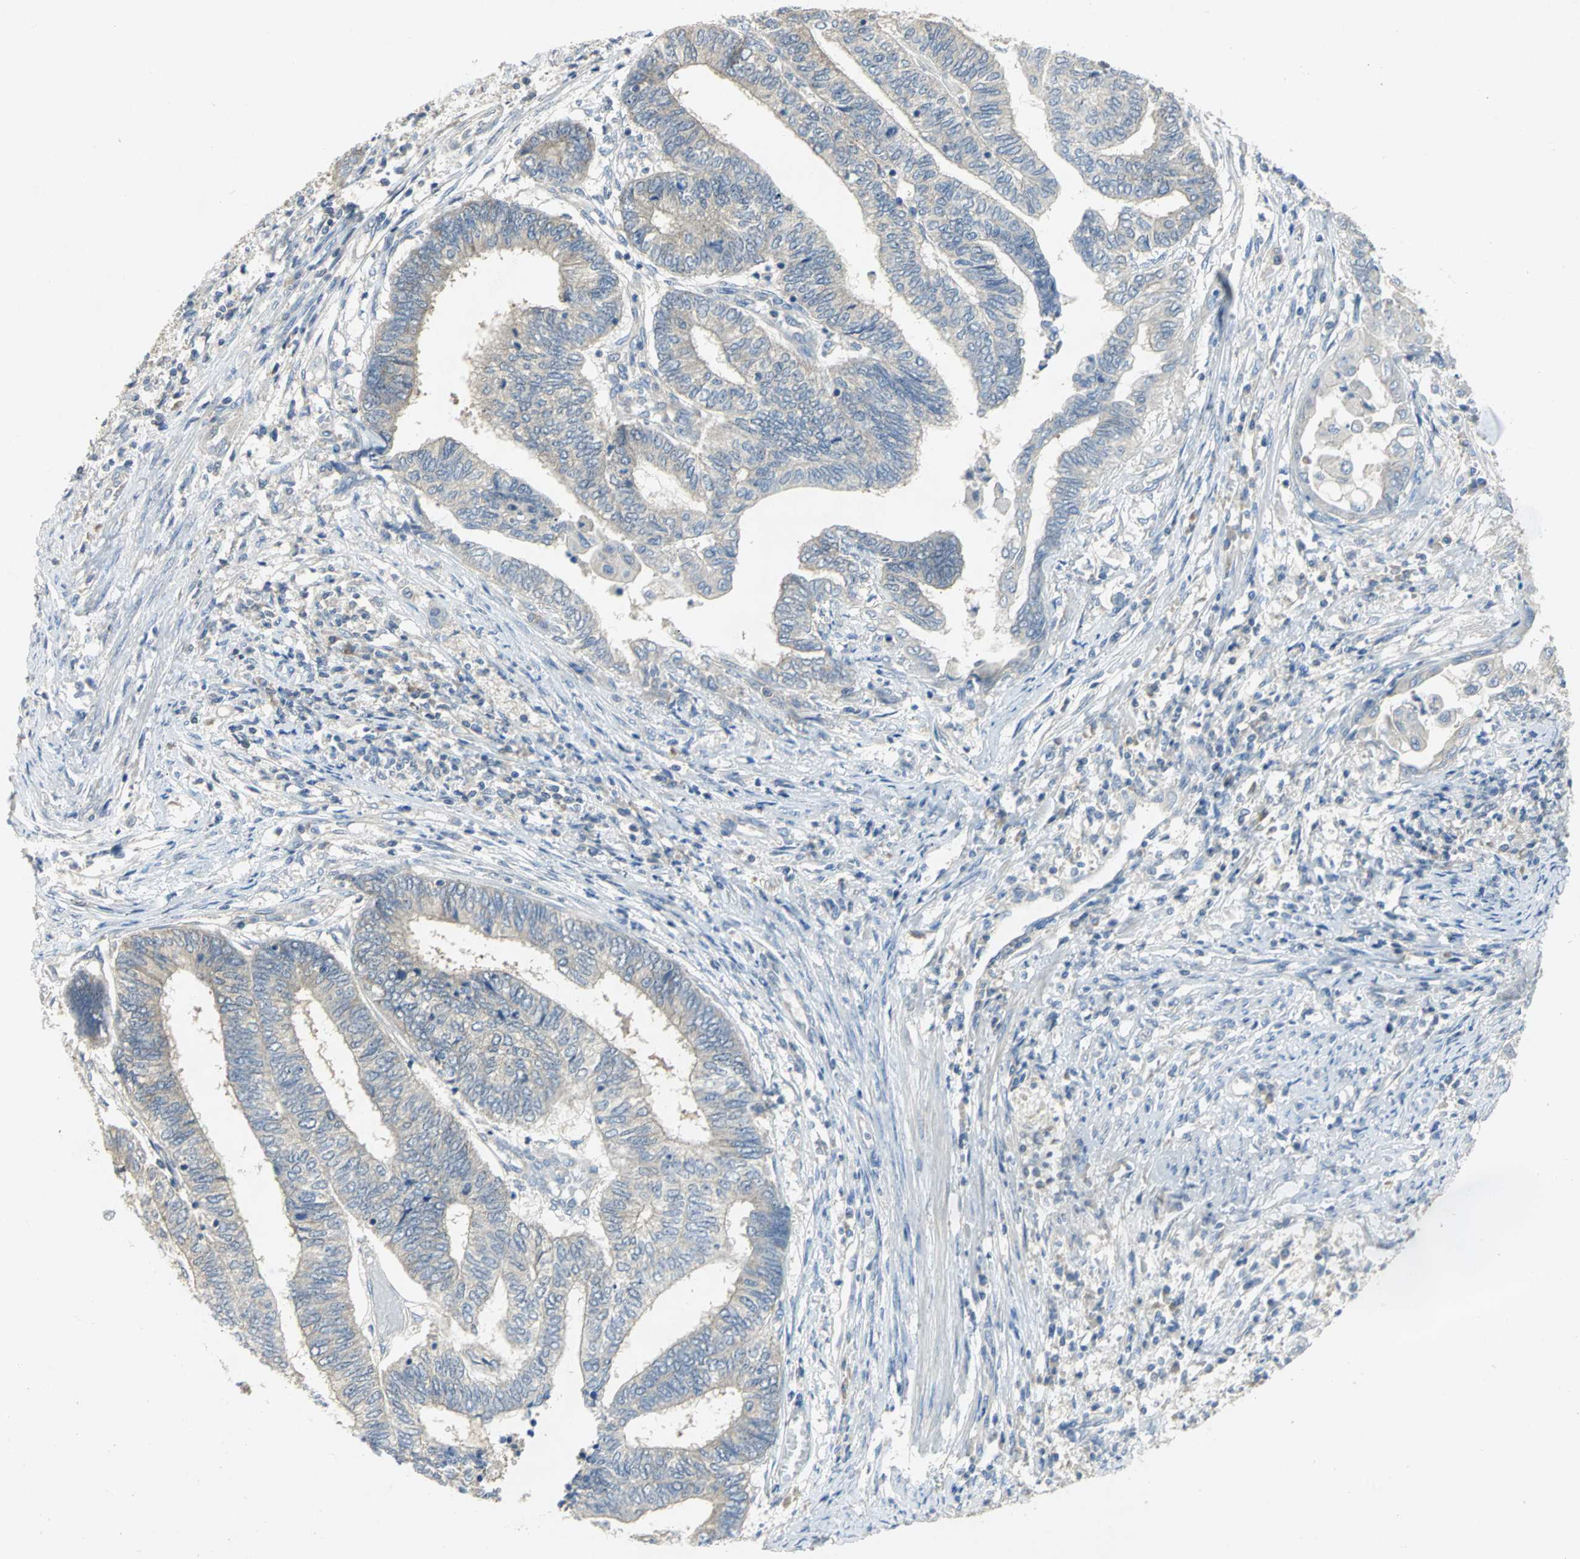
{"staining": {"intensity": "negative", "quantity": "none", "location": "none"}, "tissue": "endometrial cancer", "cell_type": "Tumor cells", "image_type": "cancer", "snomed": [{"axis": "morphology", "description": "Adenocarcinoma, NOS"}, {"axis": "topography", "description": "Uterus"}, {"axis": "topography", "description": "Endometrium"}], "caption": "A high-resolution photomicrograph shows immunohistochemistry (IHC) staining of endometrial cancer (adenocarcinoma), which displays no significant staining in tumor cells. Nuclei are stained in blue.", "gene": "PPIA", "patient": {"sex": "female", "age": 70}}